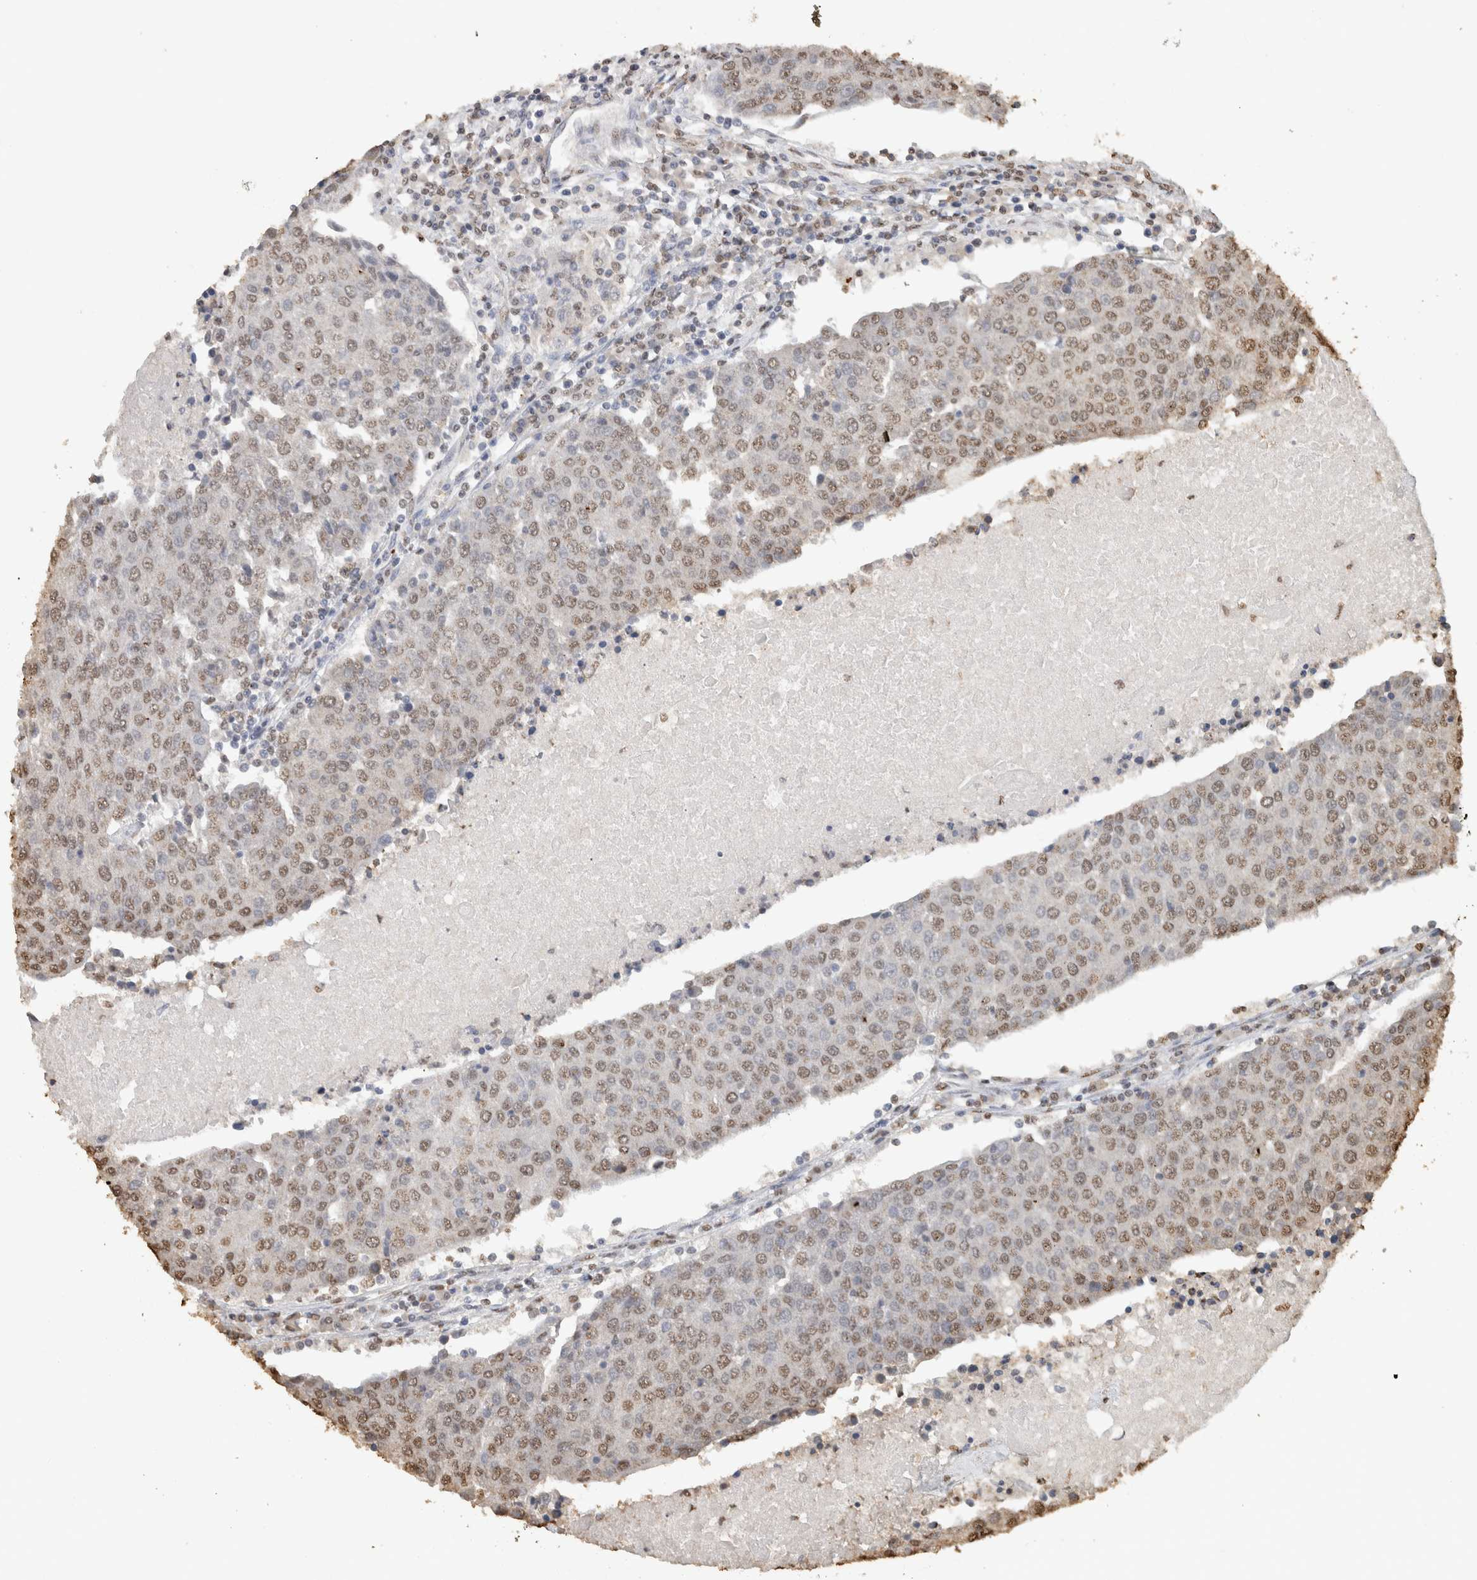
{"staining": {"intensity": "weak", "quantity": ">75%", "location": "nuclear"}, "tissue": "urothelial cancer", "cell_type": "Tumor cells", "image_type": "cancer", "snomed": [{"axis": "morphology", "description": "Urothelial carcinoma, High grade"}, {"axis": "topography", "description": "Urinary bladder"}], "caption": "High-grade urothelial carcinoma stained with immunohistochemistry (IHC) exhibits weak nuclear positivity in approximately >75% of tumor cells. Using DAB (brown) and hematoxylin (blue) stains, captured at high magnification using brightfield microscopy.", "gene": "HAND2", "patient": {"sex": "female", "age": 85}}